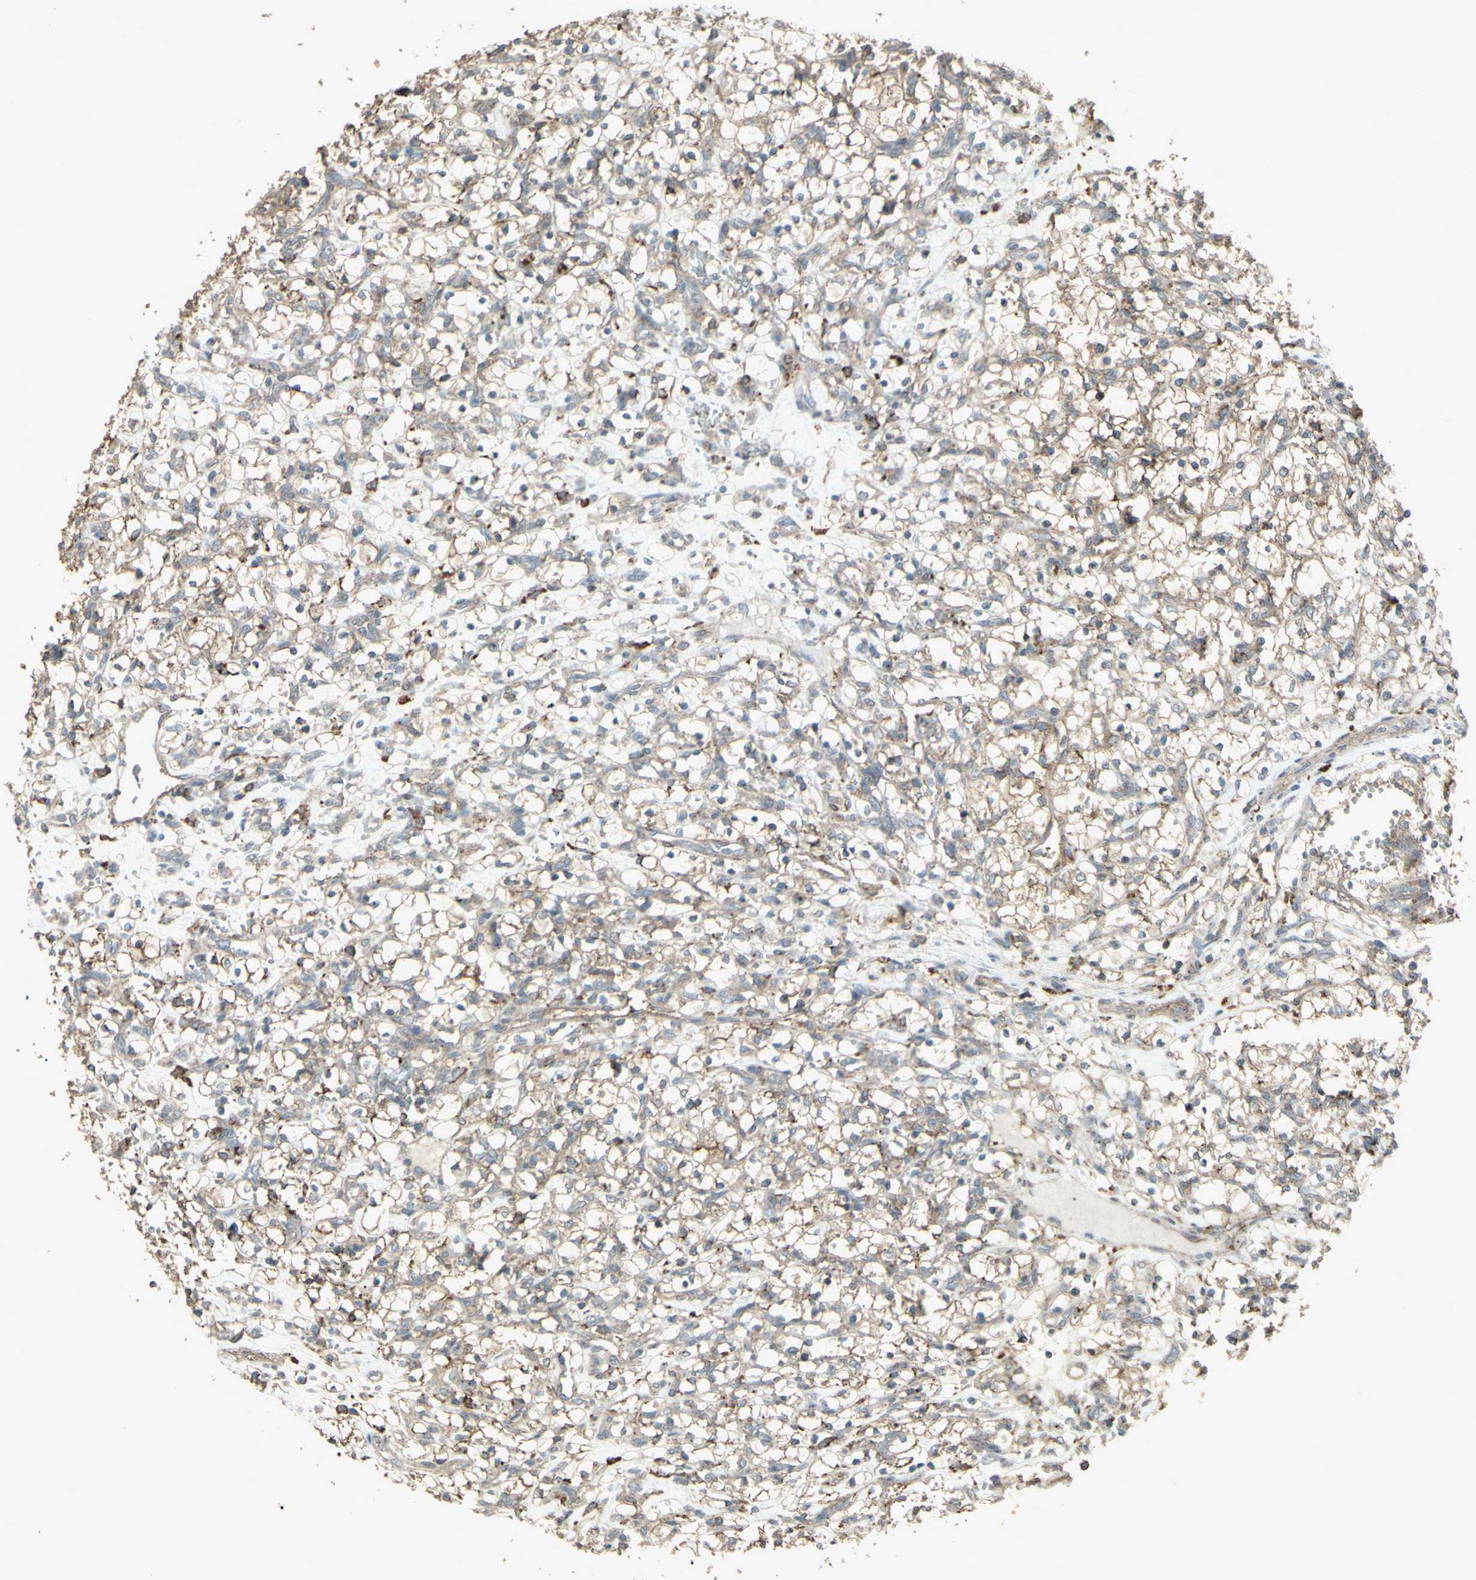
{"staining": {"intensity": "weak", "quantity": ">75%", "location": "cytoplasmic/membranous"}, "tissue": "renal cancer", "cell_type": "Tumor cells", "image_type": "cancer", "snomed": [{"axis": "morphology", "description": "Adenocarcinoma, NOS"}, {"axis": "topography", "description": "Kidney"}], "caption": "A high-resolution photomicrograph shows immunohistochemistry staining of renal cancer, which exhibits weak cytoplasmic/membranous expression in approximately >75% of tumor cells.", "gene": "SMO", "patient": {"sex": "female", "age": 69}}